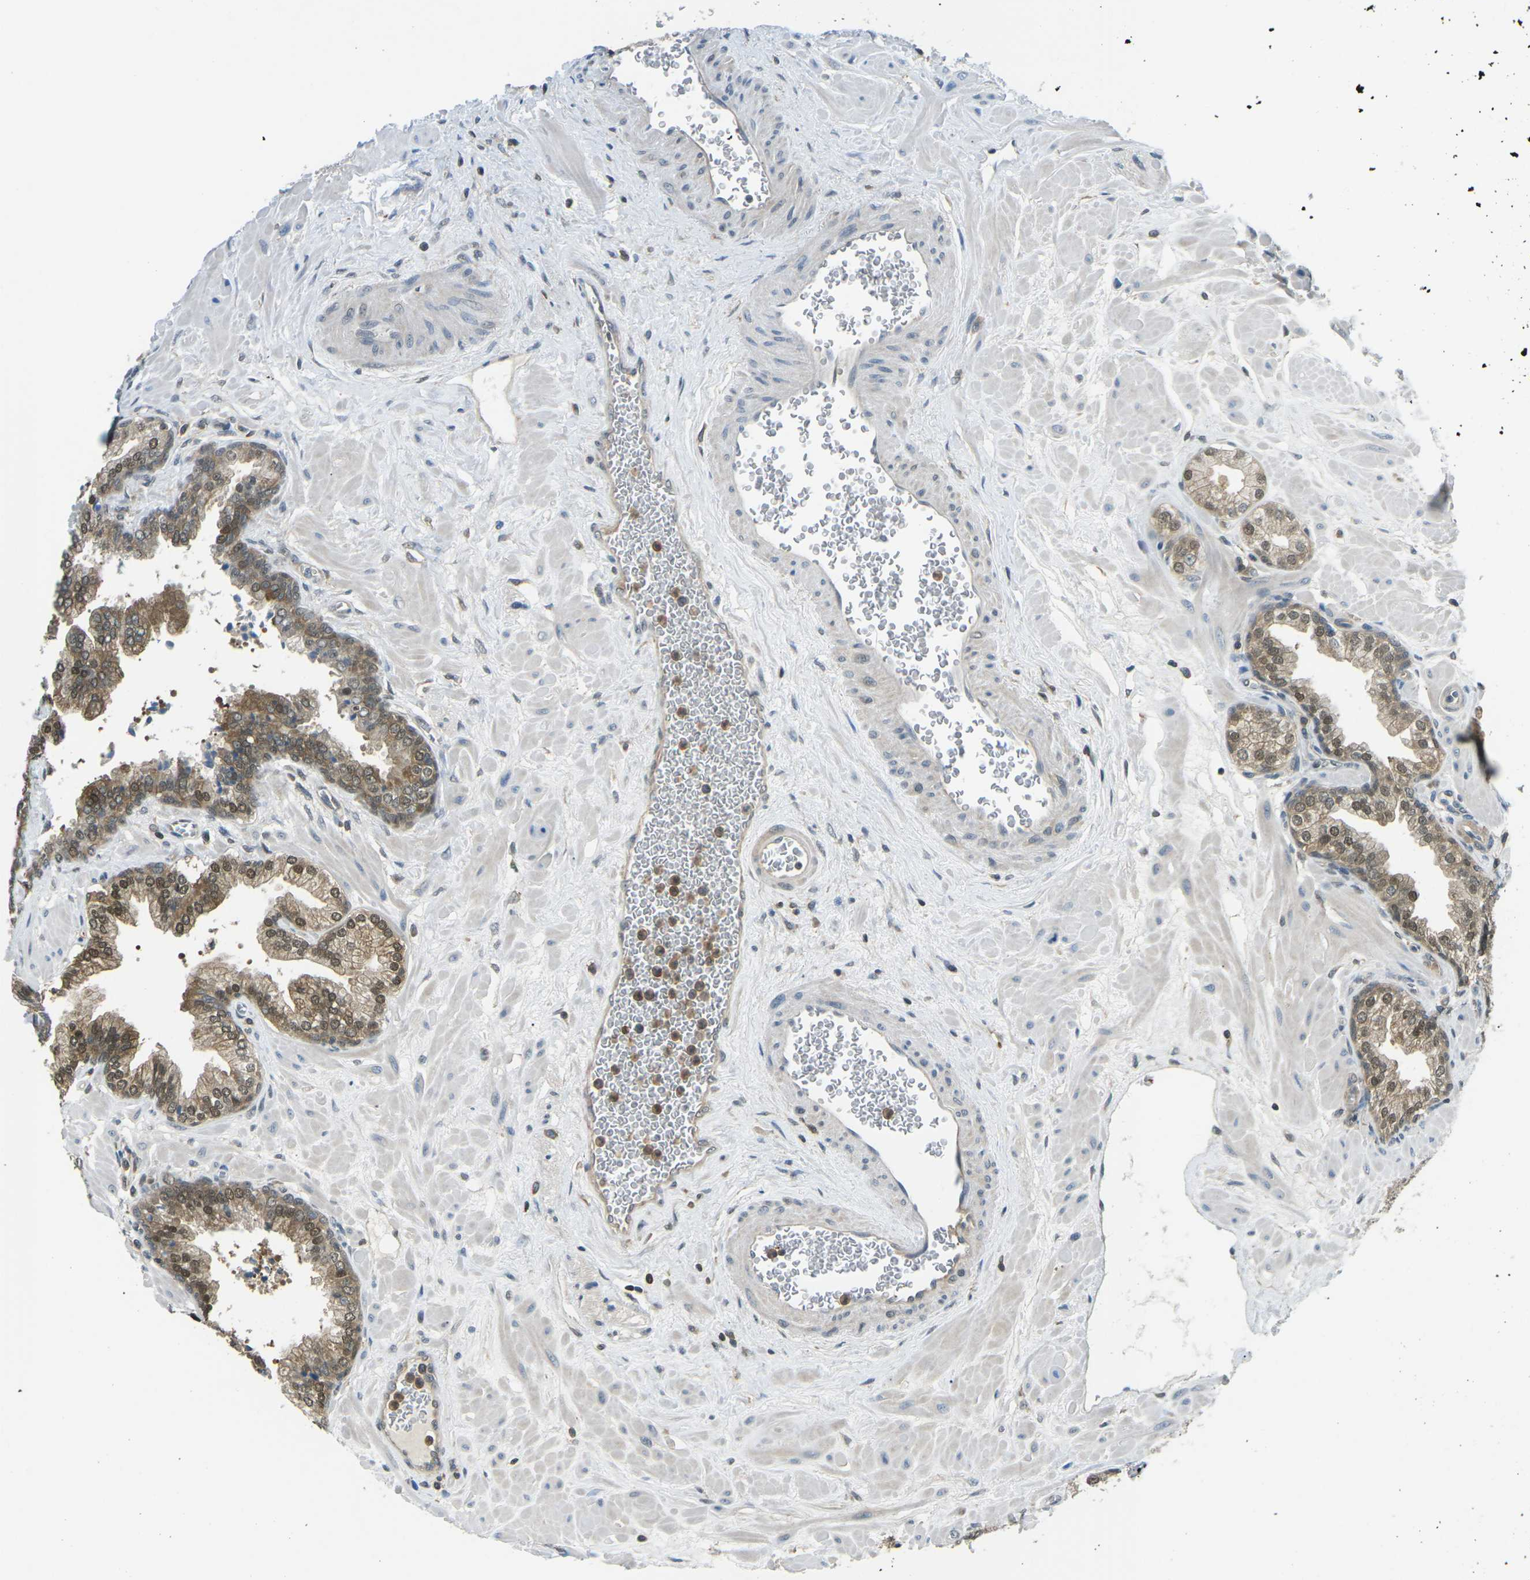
{"staining": {"intensity": "moderate", "quantity": ">75%", "location": "cytoplasmic/membranous,nuclear"}, "tissue": "prostate", "cell_type": "Glandular cells", "image_type": "normal", "snomed": [{"axis": "morphology", "description": "Normal tissue, NOS"}, {"axis": "morphology", "description": "Urothelial carcinoma, Low grade"}, {"axis": "topography", "description": "Urinary bladder"}, {"axis": "topography", "description": "Prostate"}], "caption": "Protein staining of benign prostate shows moderate cytoplasmic/membranous,nuclear staining in approximately >75% of glandular cells. (DAB (3,3'-diaminobenzidine) = brown stain, brightfield microscopy at high magnification).", "gene": "PIEZO2", "patient": {"sex": "male", "age": 60}}